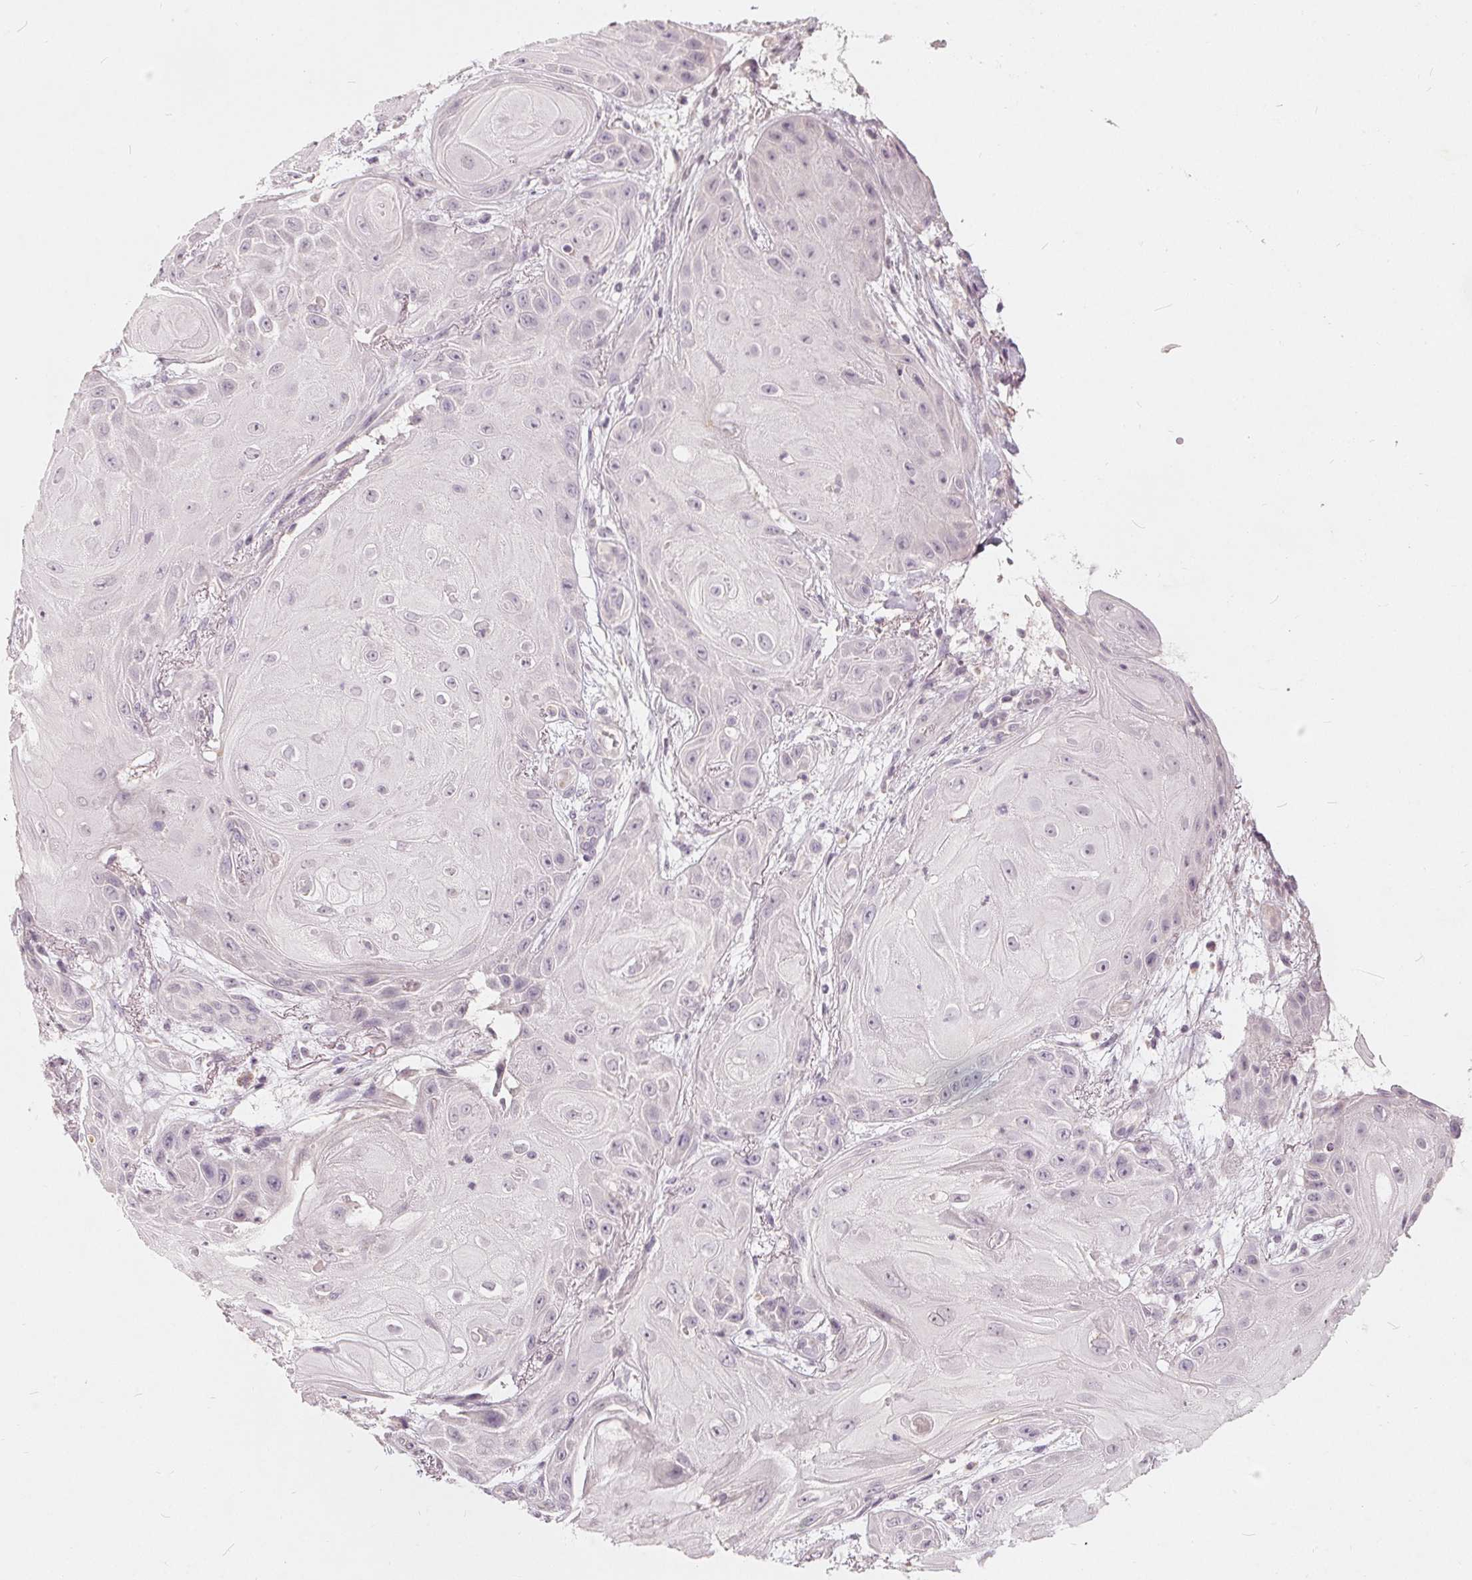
{"staining": {"intensity": "negative", "quantity": "none", "location": "none"}, "tissue": "skin cancer", "cell_type": "Tumor cells", "image_type": "cancer", "snomed": [{"axis": "morphology", "description": "Squamous cell carcinoma, NOS"}, {"axis": "topography", "description": "Skin"}], "caption": "Tumor cells show no significant positivity in skin cancer (squamous cell carcinoma). (Stains: DAB immunohistochemistry with hematoxylin counter stain, Microscopy: brightfield microscopy at high magnification).", "gene": "TRIM60", "patient": {"sex": "male", "age": 62}}